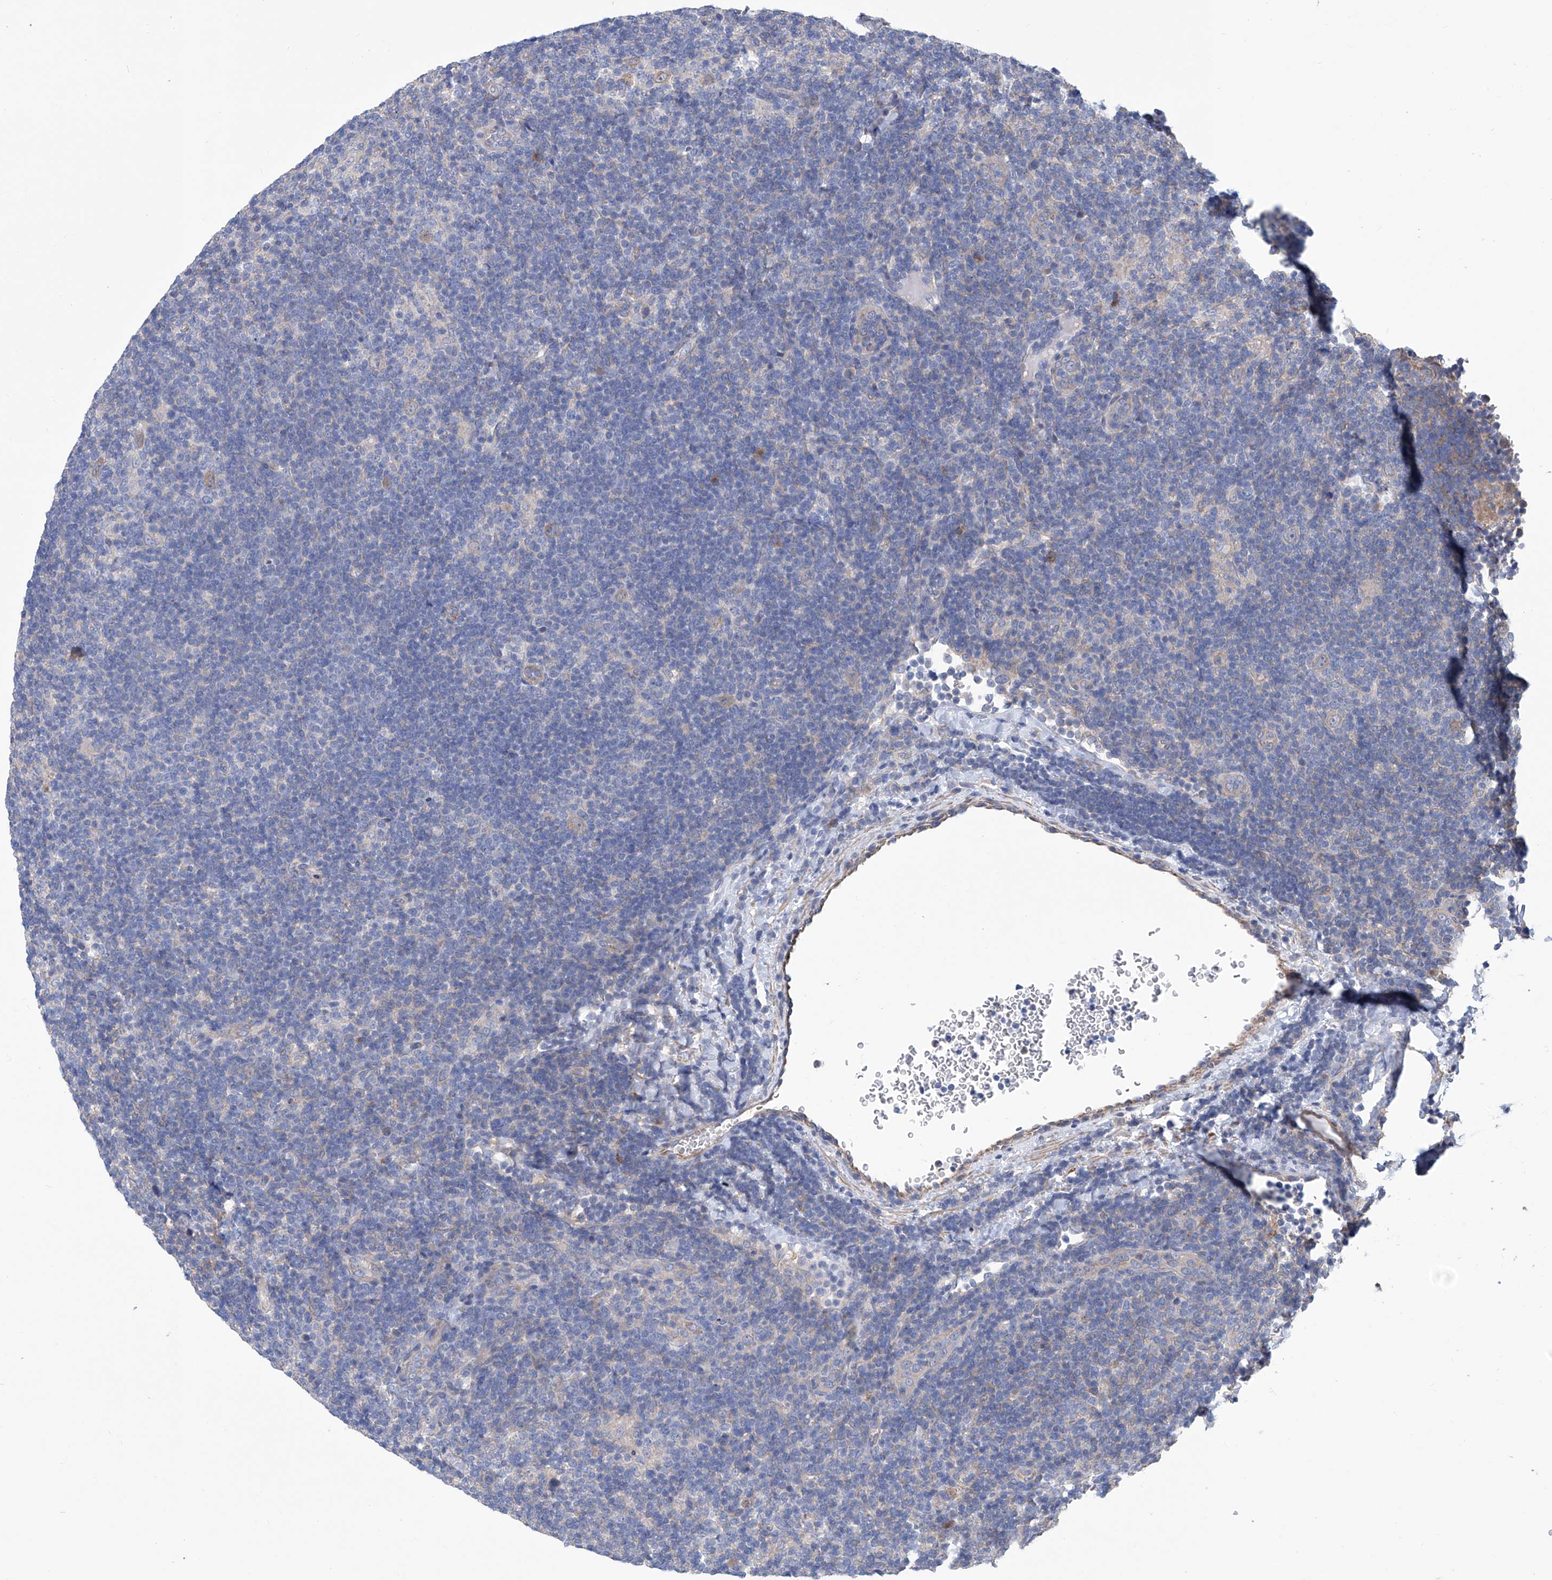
{"staining": {"intensity": "negative", "quantity": "none", "location": "none"}, "tissue": "lymphoma", "cell_type": "Tumor cells", "image_type": "cancer", "snomed": [{"axis": "morphology", "description": "Hodgkin's disease, NOS"}, {"axis": "topography", "description": "Lymph node"}], "caption": "This is an IHC micrograph of lymphoma. There is no positivity in tumor cells.", "gene": "SMS", "patient": {"sex": "female", "age": 57}}